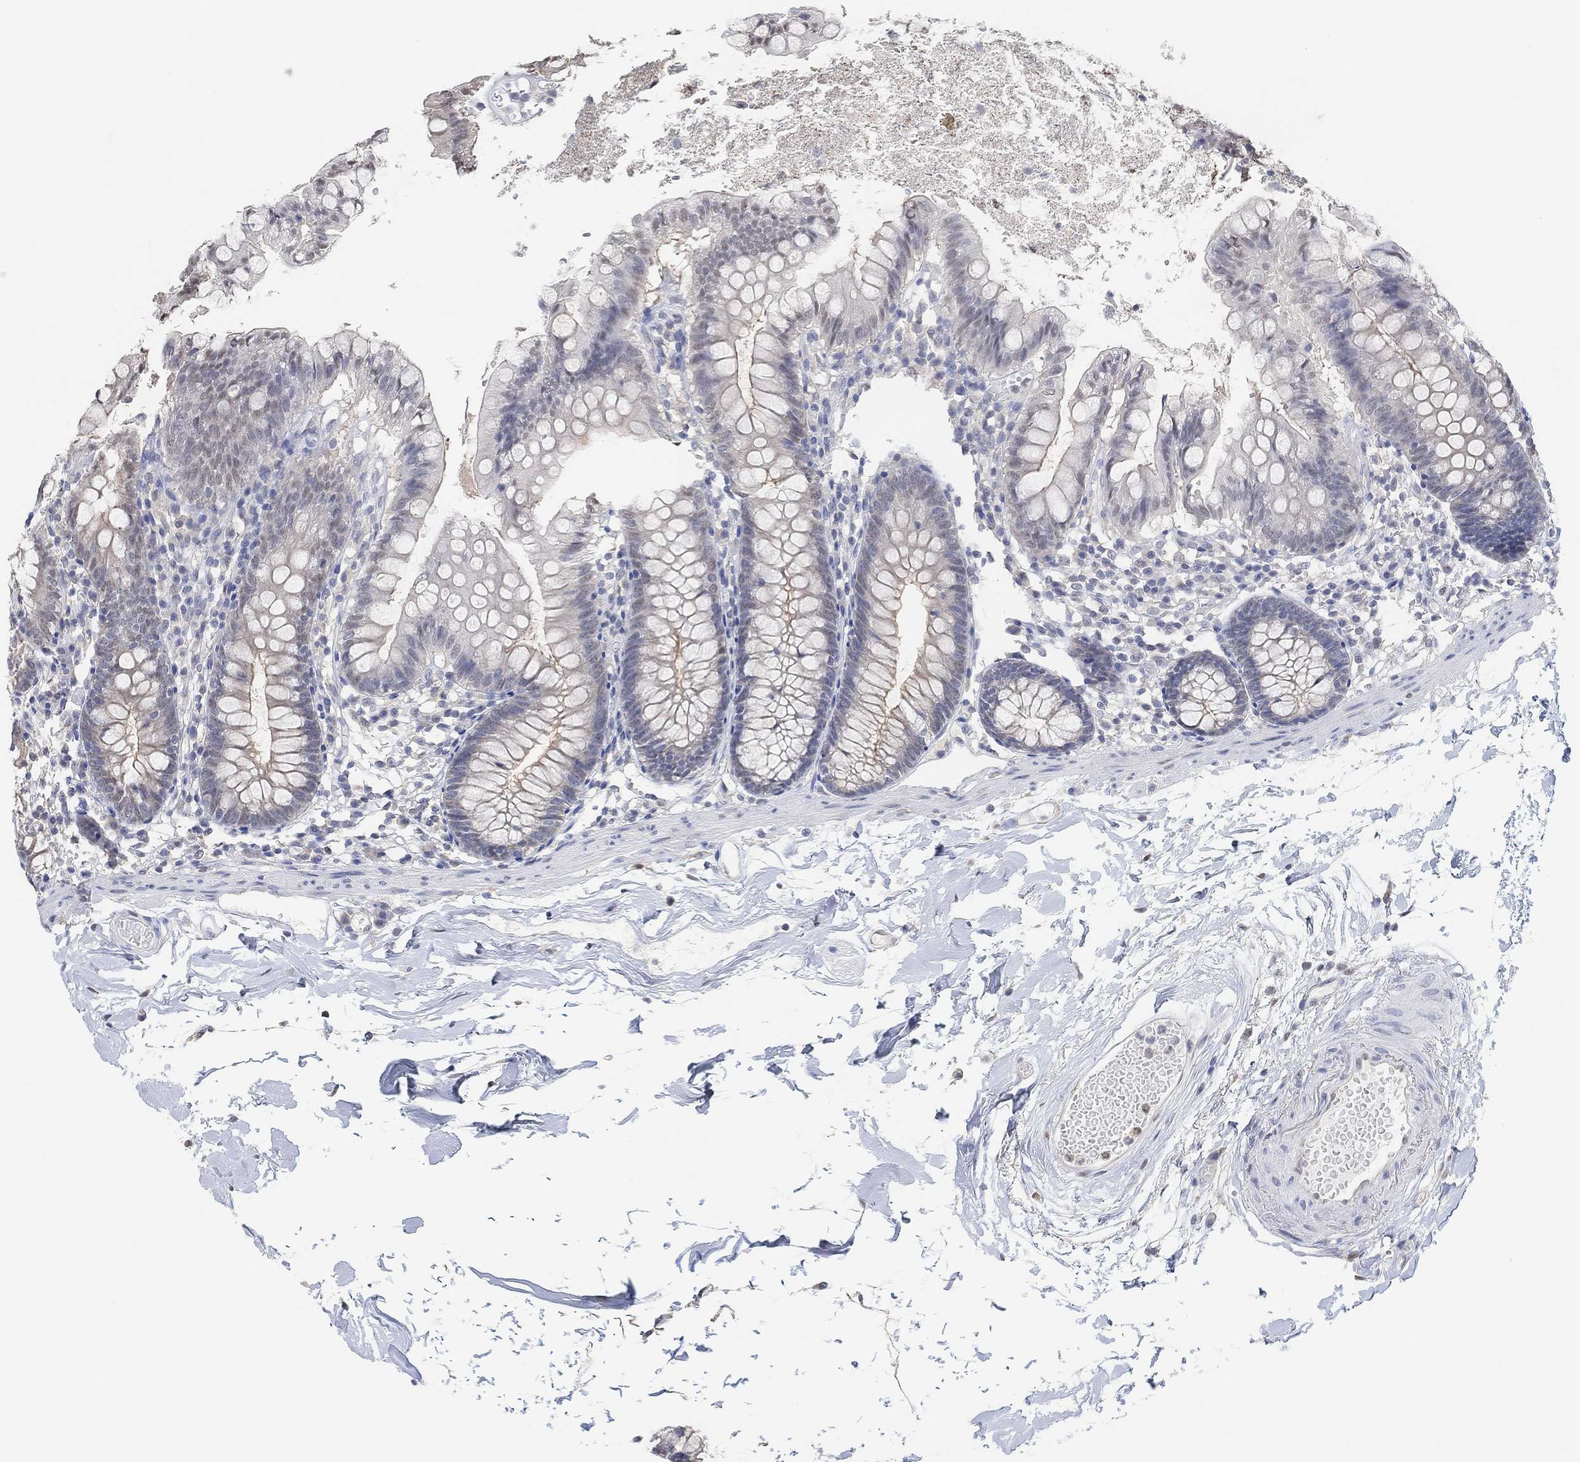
{"staining": {"intensity": "negative", "quantity": "none", "location": "none"}, "tissue": "small intestine", "cell_type": "Glandular cells", "image_type": "normal", "snomed": [{"axis": "morphology", "description": "Normal tissue, NOS"}, {"axis": "topography", "description": "Small intestine"}], "caption": "Micrograph shows no significant protein positivity in glandular cells of benign small intestine.", "gene": "MUC1", "patient": {"sex": "female", "age": 90}}